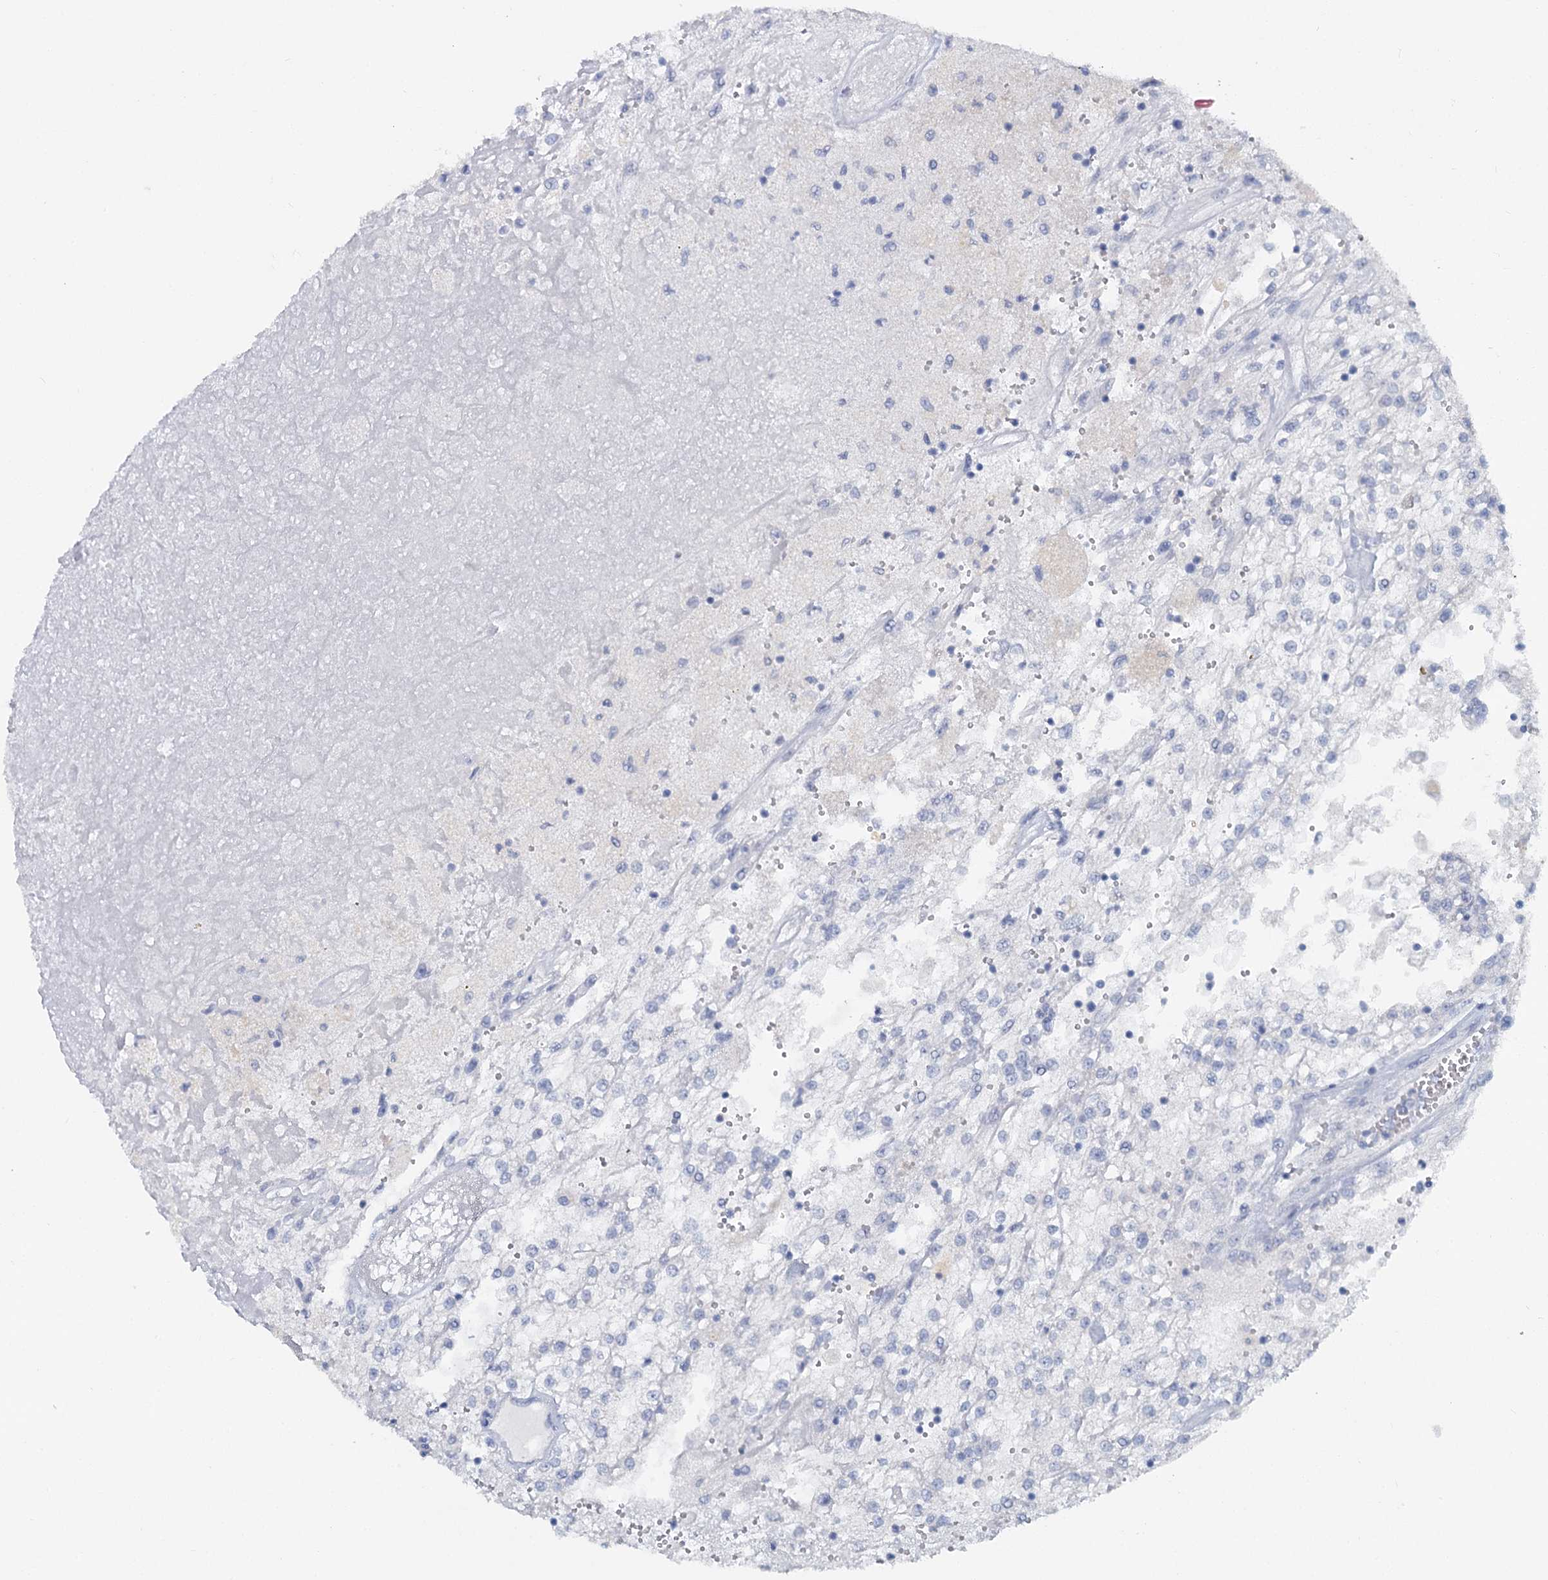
{"staining": {"intensity": "negative", "quantity": "none", "location": "none"}, "tissue": "renal cancer", "cell_type": "Tumor cells", "image_type": "cancer", "snomed": [{"axis": "morphology", "description": "Adenocarcinoma, NOS"}, {"axis": "topography", "description": "Kidney"}], "caption": "Immunohistochemical staining of renal adenocarcinoma shows no significant positivity in tumor cells.", "gene": "CHGA", "patient": {"sex": "female", "age": 52}}